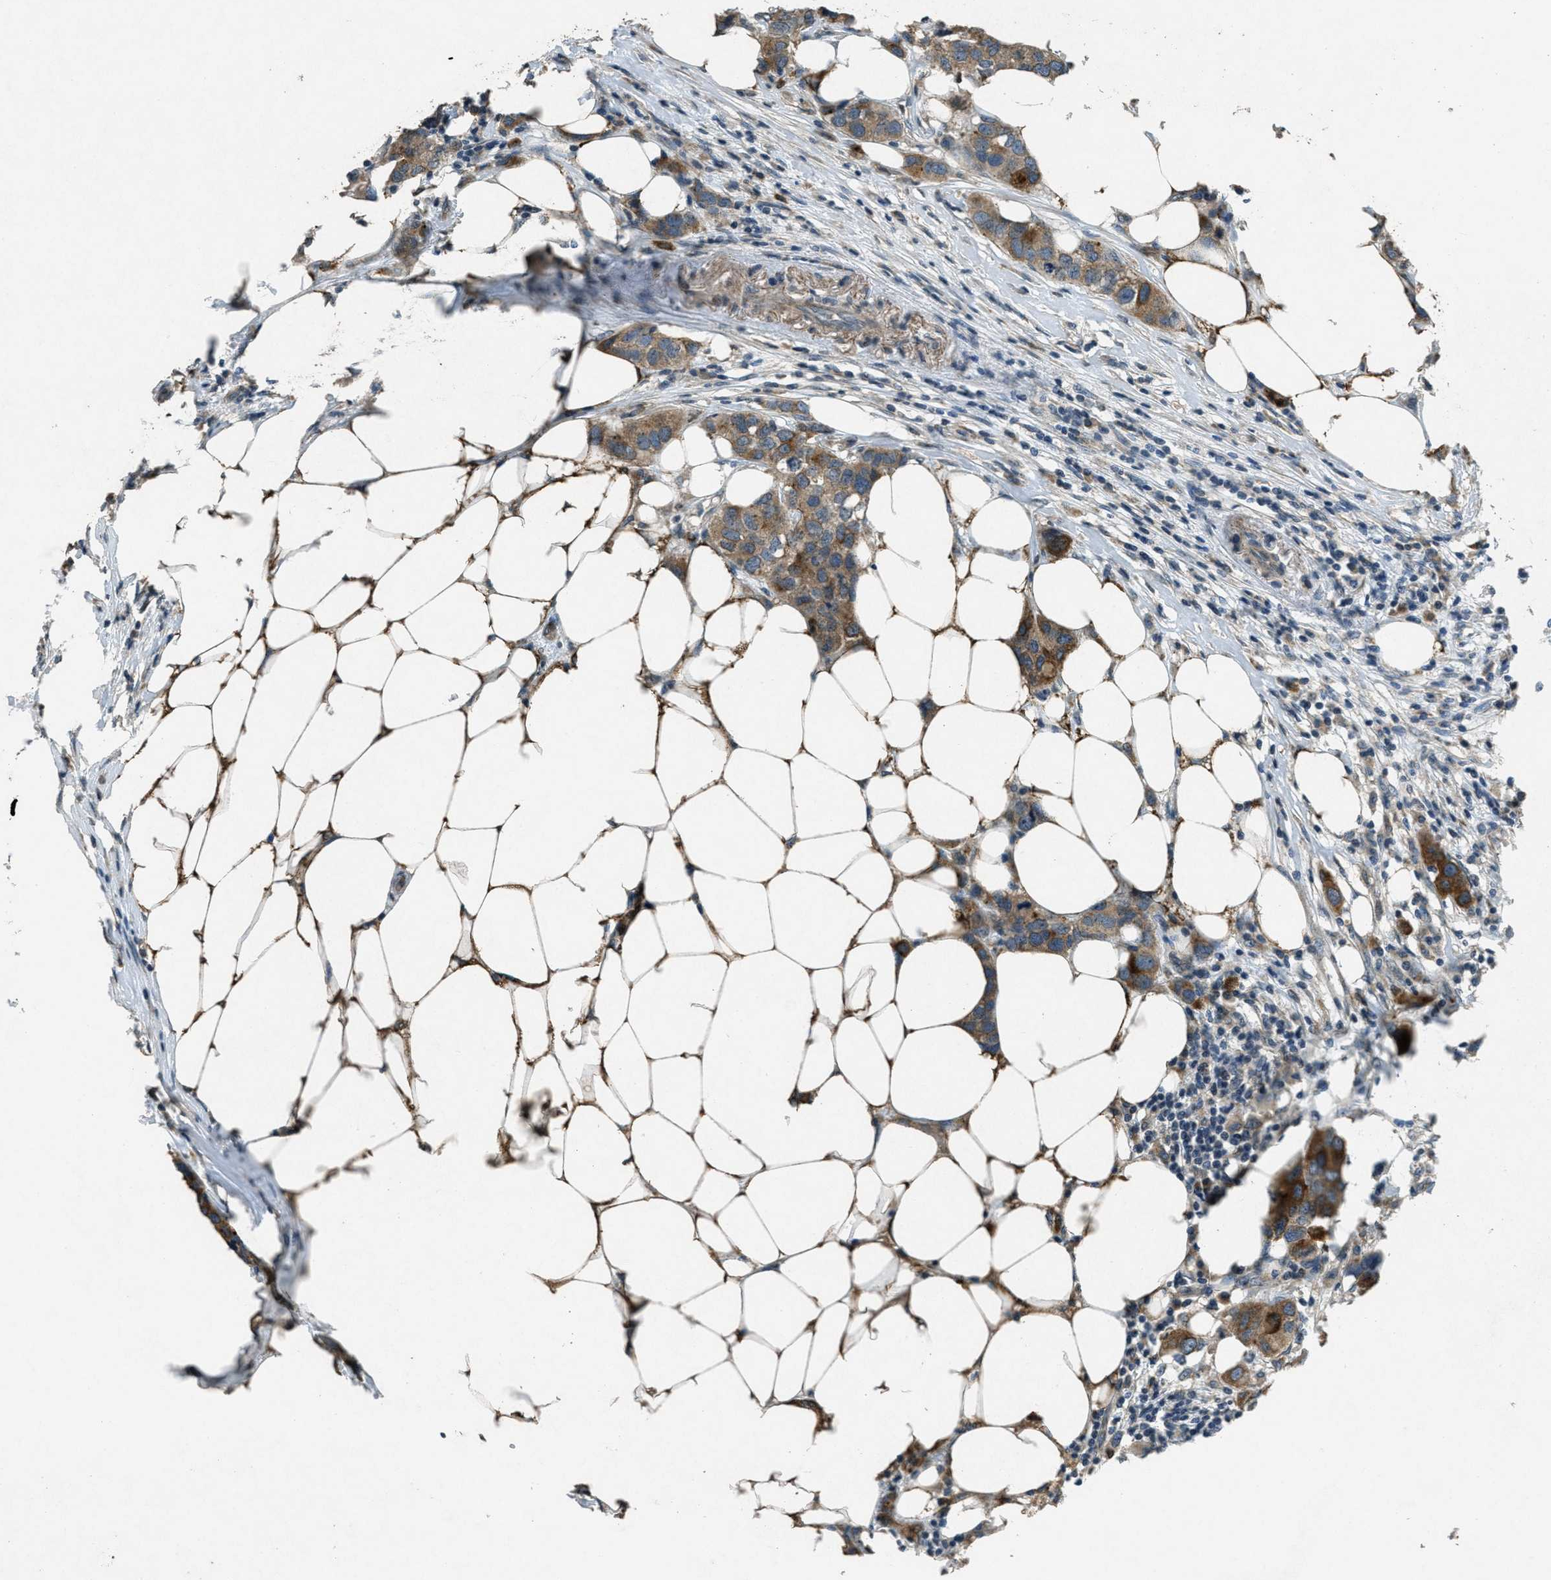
{"staining": {"intensity": "moderate", "quantity": ">75%", "location": "cytoplasmic/membranous"}, "tissue": "breast cancer", "cell_type": "Tumor cells", "image_type": "cancer", "snomed": [{"axis": "morphology", "description": "Duct carcinoma"}, {"axis": "topography", "description": "Breast"}], "caption": "This is an image of immunohistochemistry staining of breast invasive ductal carcinoma, which shows moderate staining in the cytoplasmic/membranous of tumor cells.", "gene": "RAB3D", "patient": {"sex": "female", "age": 50}}